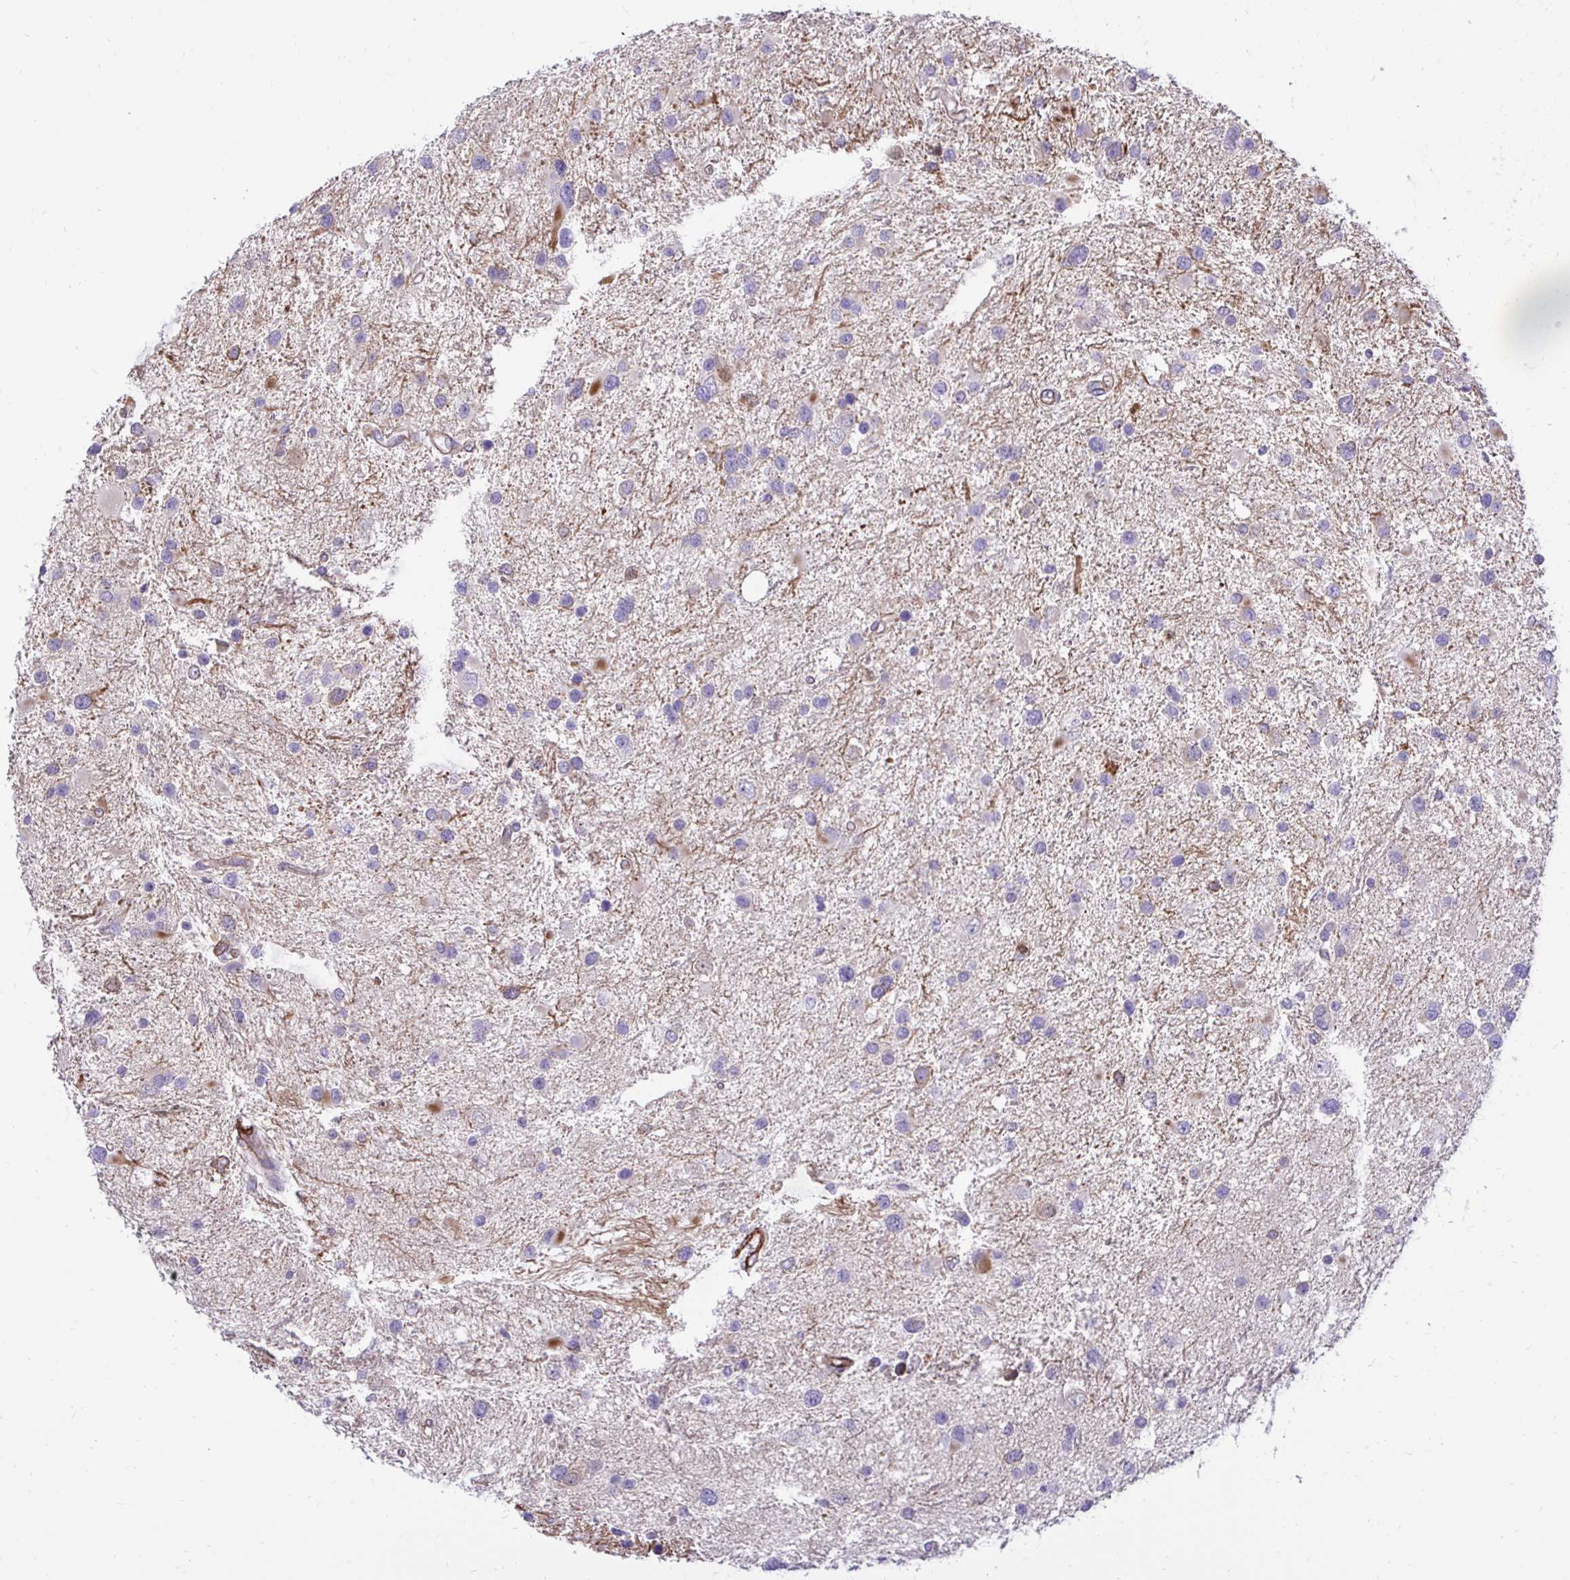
{"staining": {"intensity": "negative", "quantity": "none", "location": "none"}, "tissue": "glioma", "cell_type": "Tumor cells", "image_type": "cancer", "snomed": [{"axis": "morphology", "description": "Glioma, malignant, Low grade"}, {"axis": "topography", "description": "Brain"}], "caption": "A micrograph of glioma stained for a protein exhibits no brown staining in tumor cells.", "gene": "CTPS1", "patient": {"sex": "female", "age": 32}}